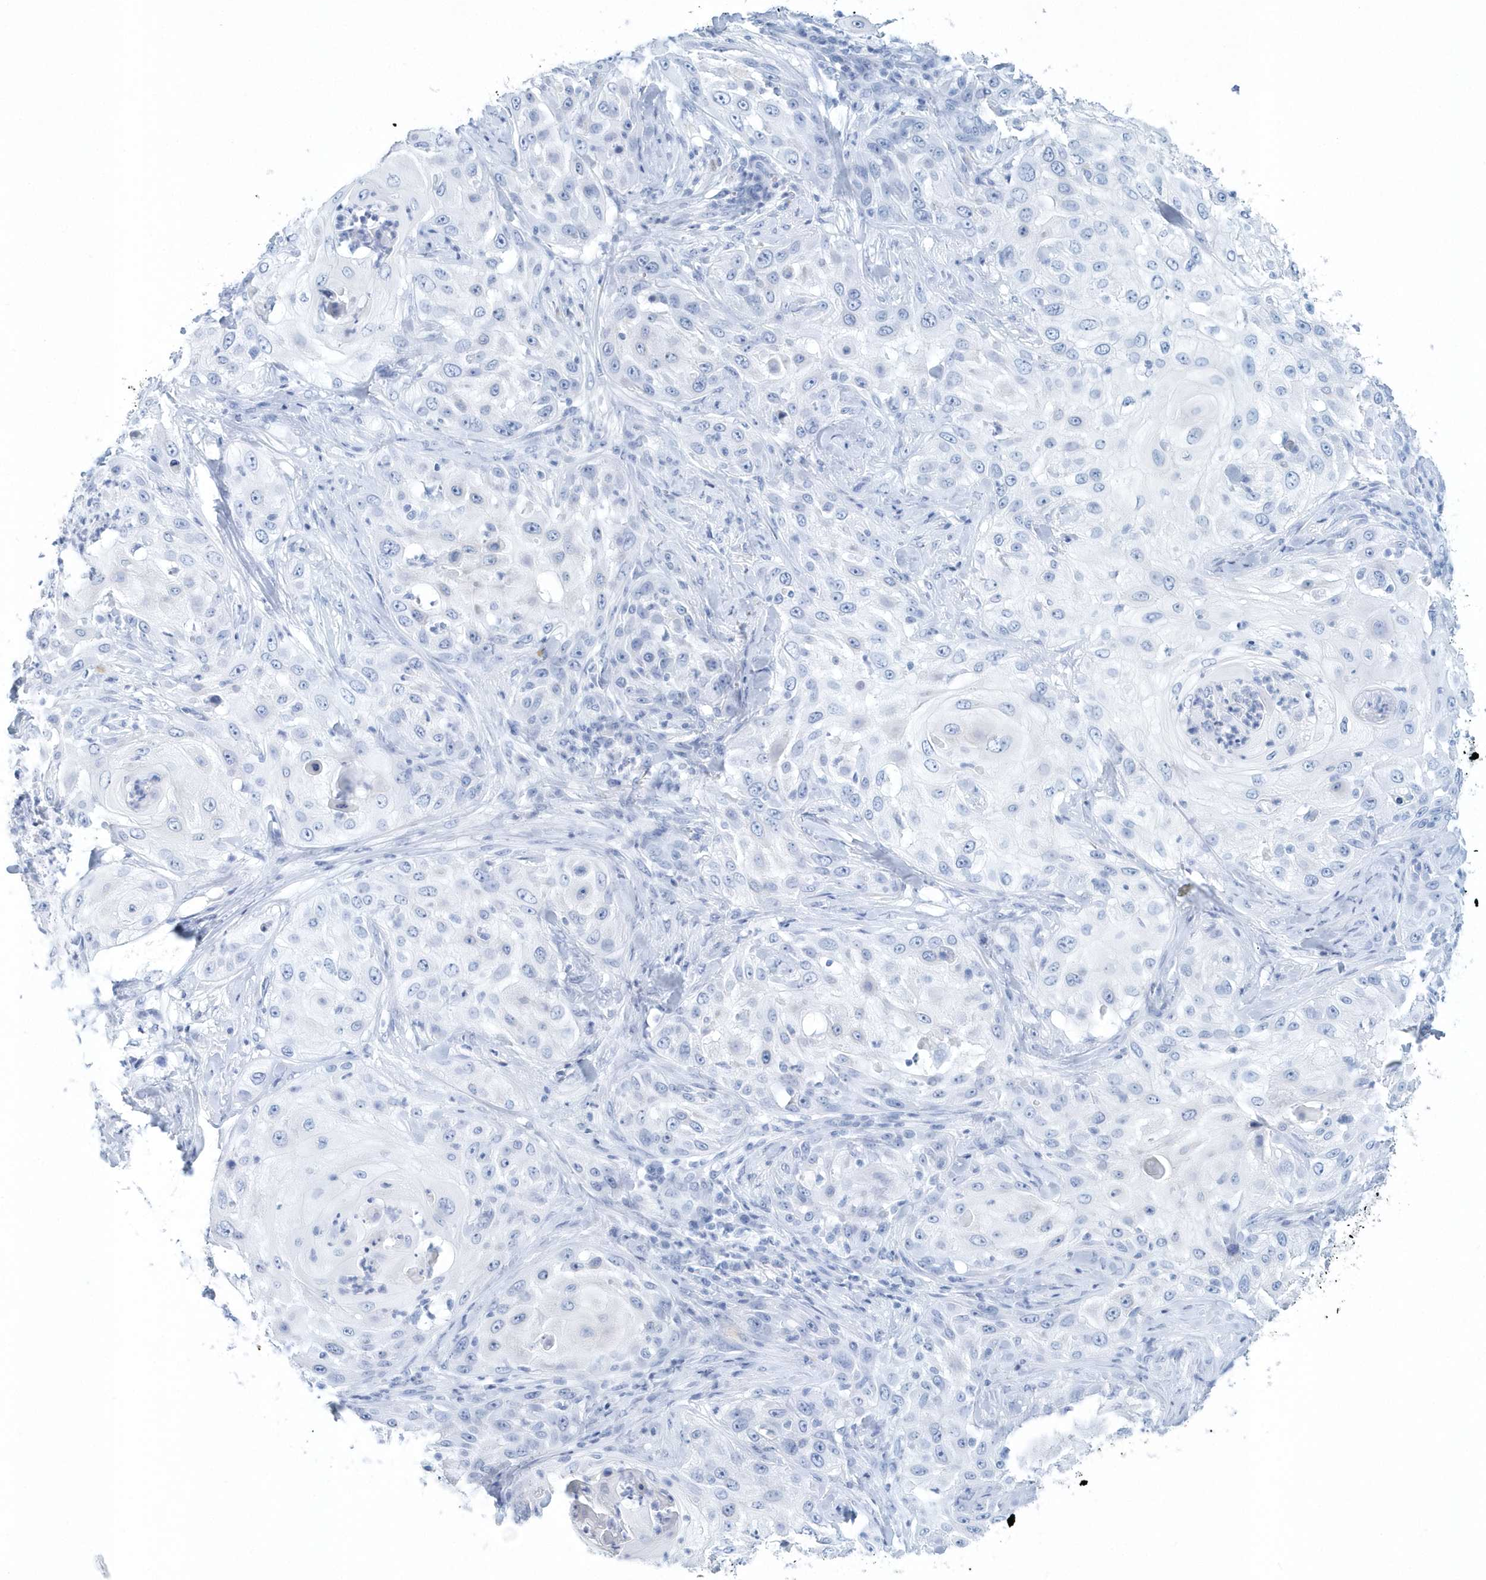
{"staining": {"intensity": "negative", "quantity": "none", "location": "none"}, "tissue": "skin cancer", "cell_type": "Tumor cells", "image_type": "cancer", "snomed": [{"axis": "morphology", "description": "Squamous cell carcinoma, NOS"}, {"axis": "topography", "description": "Skin"}], "caption": "Image shows no significant protein expression in tumor cells of skin cancer. (Immunohistochemistry (ihc), brightfield microscopy, high magnification).", "gene": "PTPRO", "patient": {"sex": "female", "age": 44}}